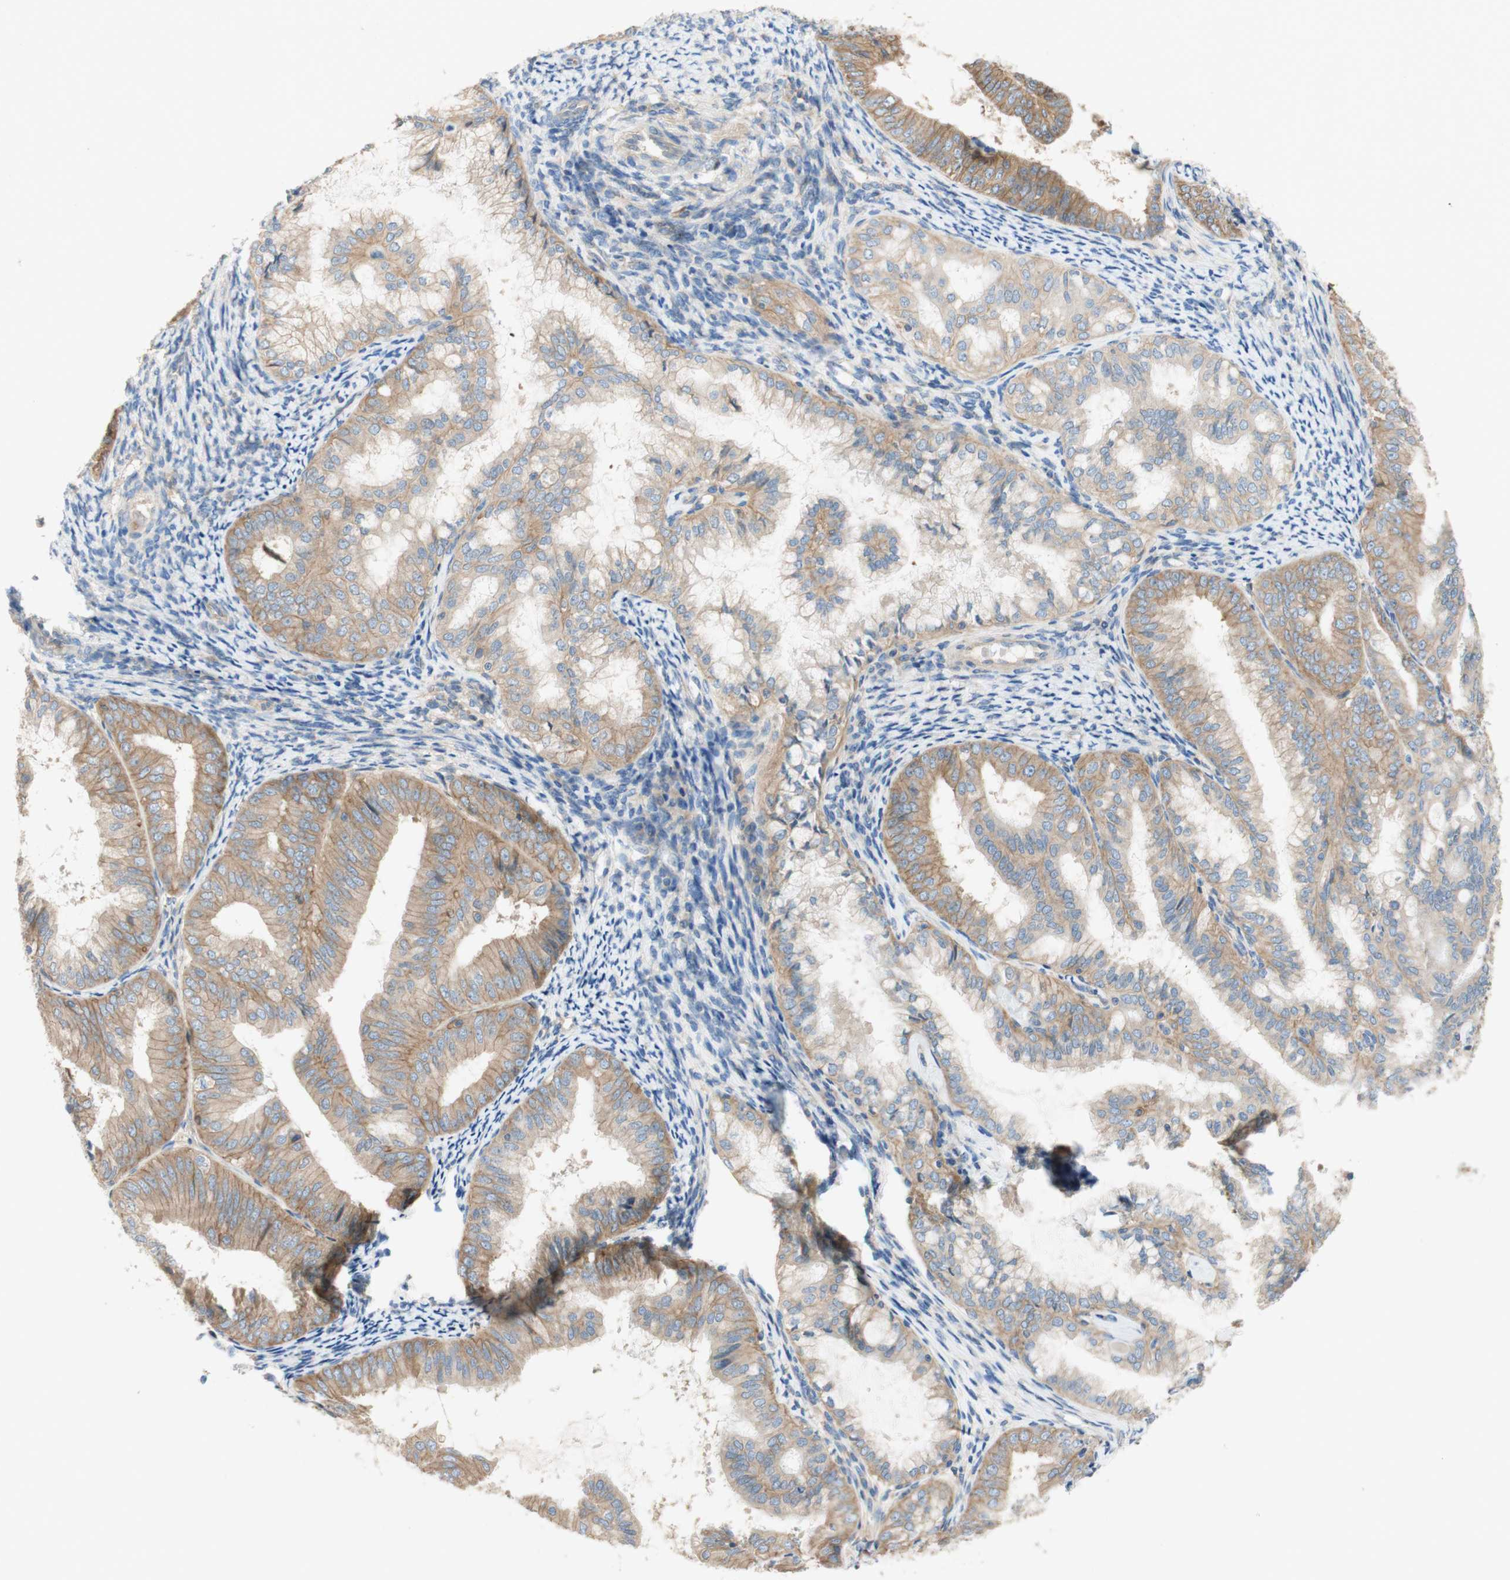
{"staining": {"intensity": "weak", "quantity": ">75%", "location": "cytoplasmic/membranous"}, "tissue": "endometrial cancer", "cell_type": "Tumor cells", "image_type": "cancer", "snomed": [{"axis": "morphology", "description": "Adenocarcinoma, NOS"}, {"axis": "topography", "description": "Endometrium"}], "caption": "Tumor cells display low levels of weak cytoplasmic/membranous positivity in approximately >75% of cells in endometrial cancer. Nuclei are stained in blue.", "gene": "ATP2B1", "patient": {"sex": "female", "age": 63}}